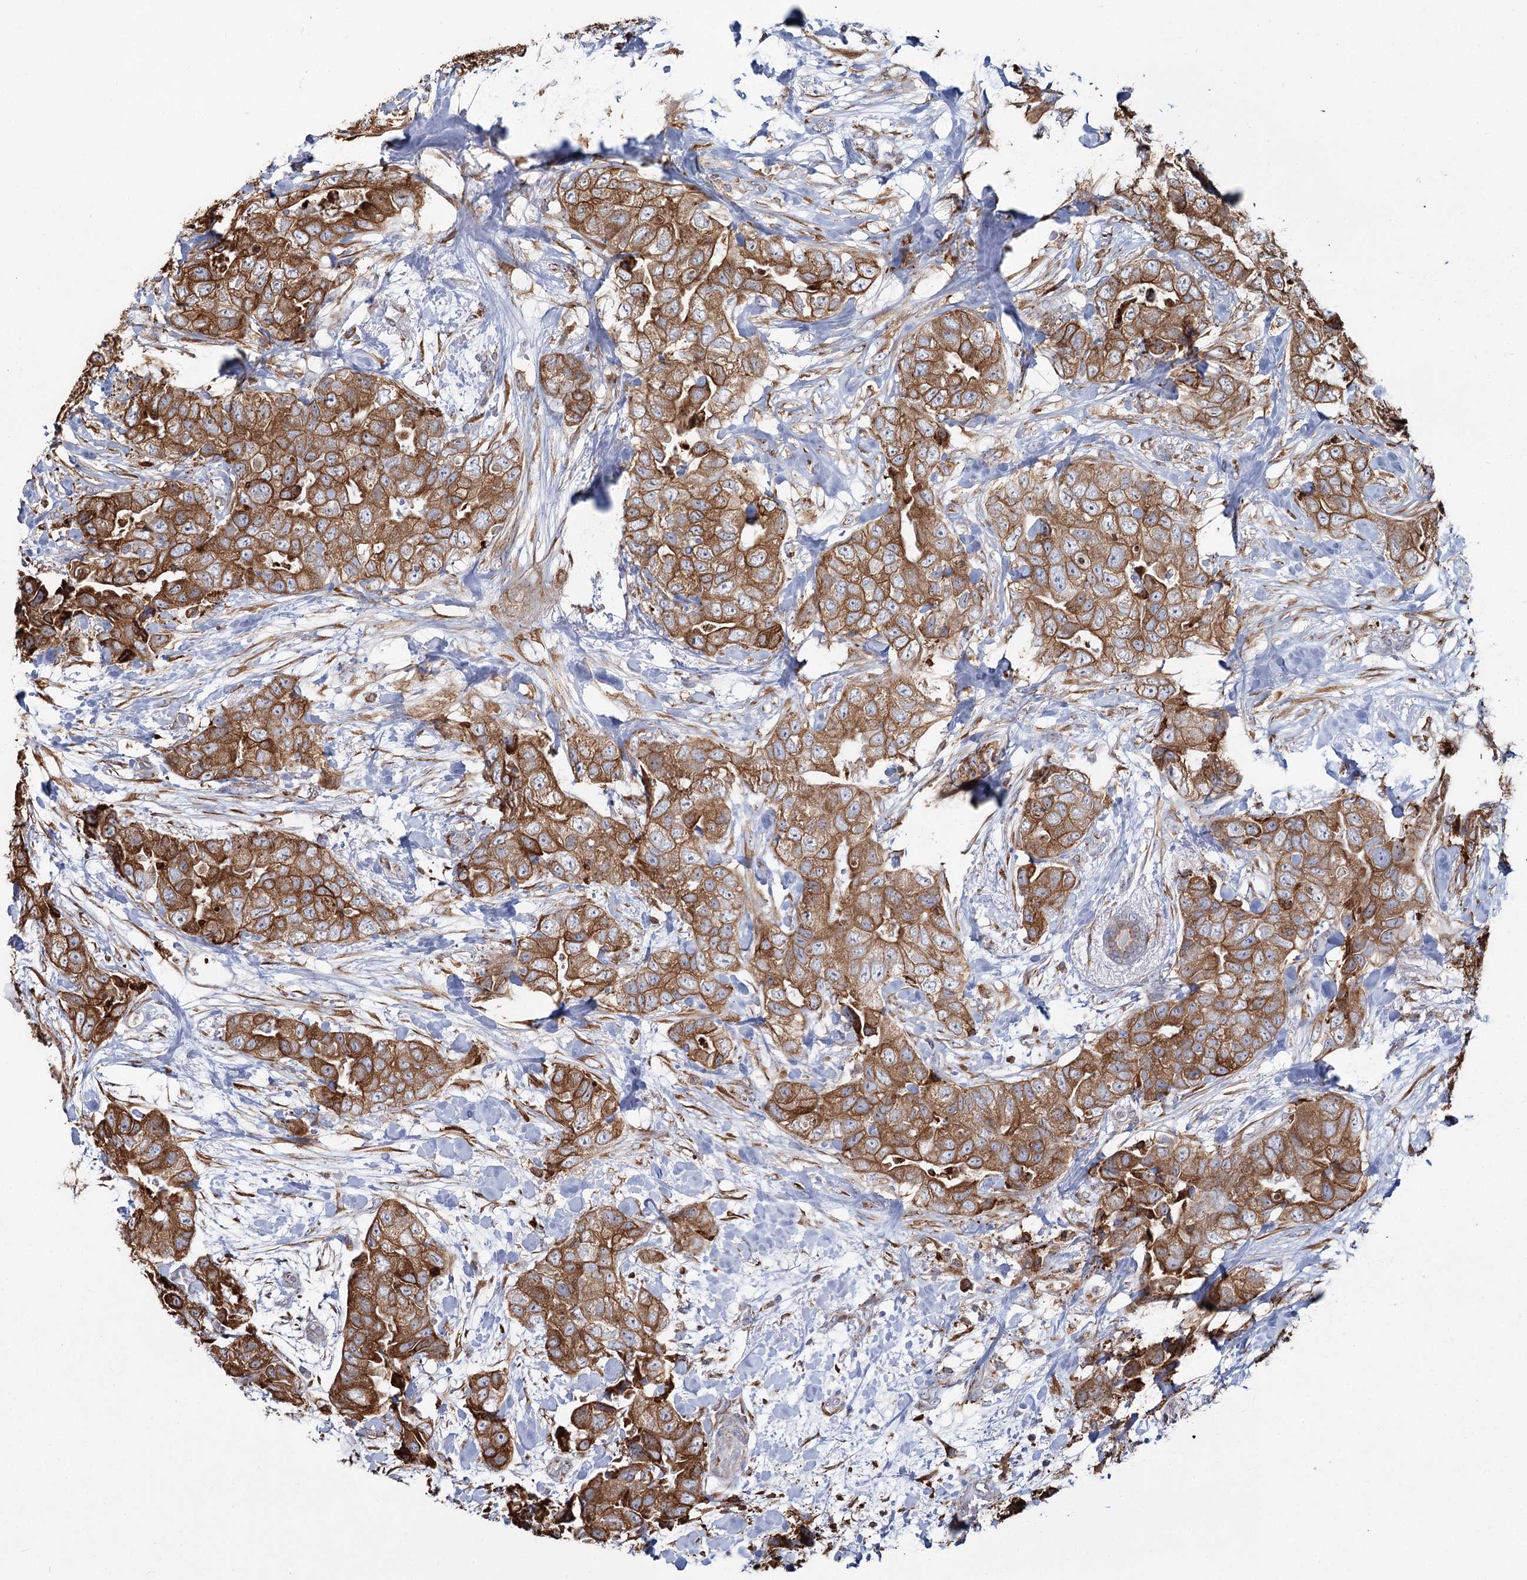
{"staining": {"intensity": "strong", "quantity": ">75%", "location": "cytoplasmic/membranous"}, "tissue": "breast cancer", "cell_type": "Tumor cells", "image_type": "cancer", "snomed": [{"axis": "morphology", "description": "Duct carcinoma"}, {"axis": "topography", "description": "Breast"}], "caption": "Human breast invasive ductal carcinoma stained for a protein (brown) demonstrates strong cytoplasmic/membranous positive staining in approximately >75% of tumor cells.", "gene": "ZCCHC9", "patient": {"sex": "female", "age": 62}}